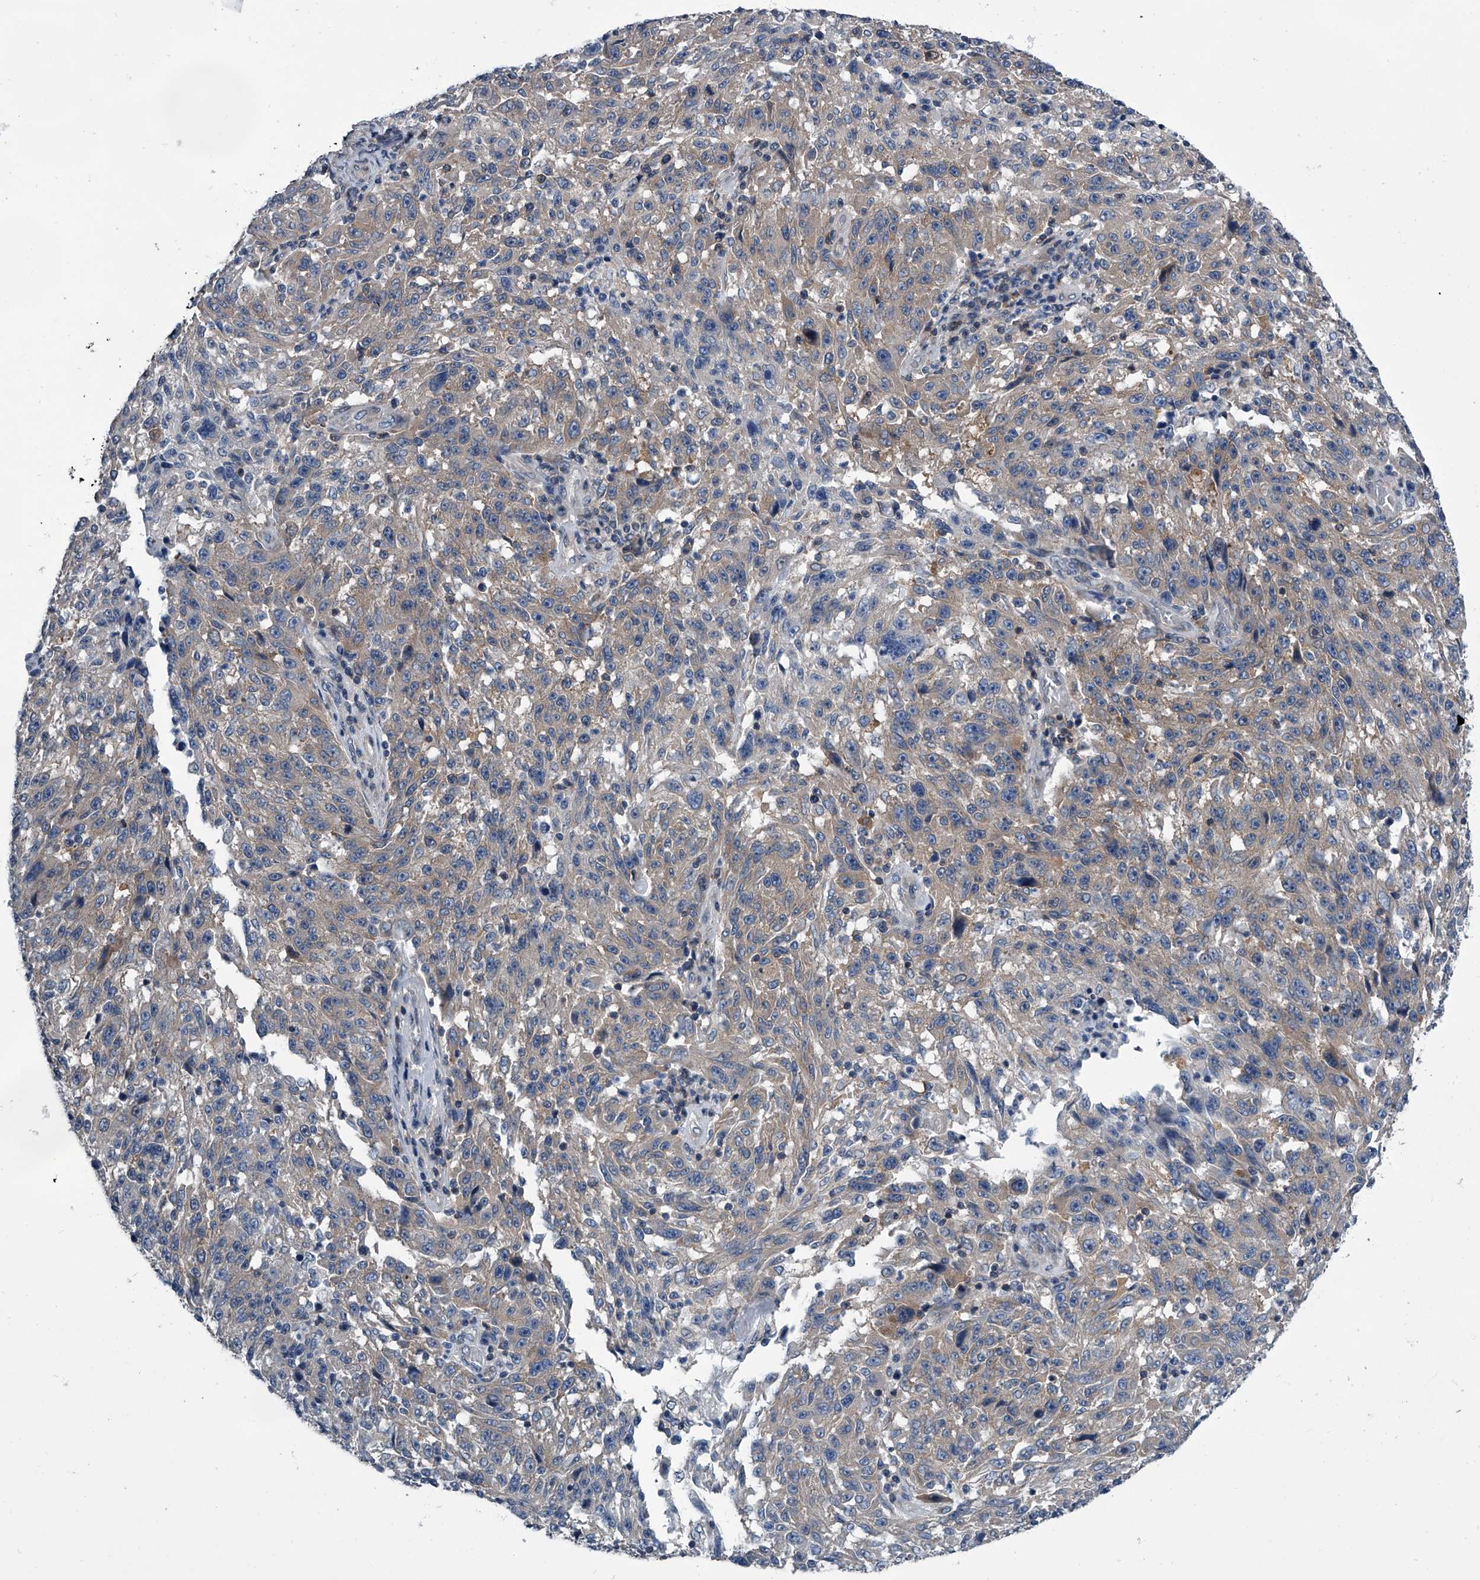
{"staining": {"intensity": "moderate", "quantity": "<25%", "location": "cytoplasmic/membranous"}, "tissue": "melanoma", "cell_type": "Tumor cells", "image_type": "cancer", "snomed": [{"axis": "morphology", "description": "Malignant melanoma, NOS"}, {"axis": "topography", "description": "Skin"}], "caption": "The micrograph displays immunohistochemical staining of melanoma. There is moderate cytoplasmic/membranous staining is seen in about <25% of tumor cells. (DAB (3,3'-diaminobenzidine) IHC, brown staining for protein, blue staining for nuclei).", "gene": "PPP2R5D", "patient": {"sex": "male", "age": 53}}